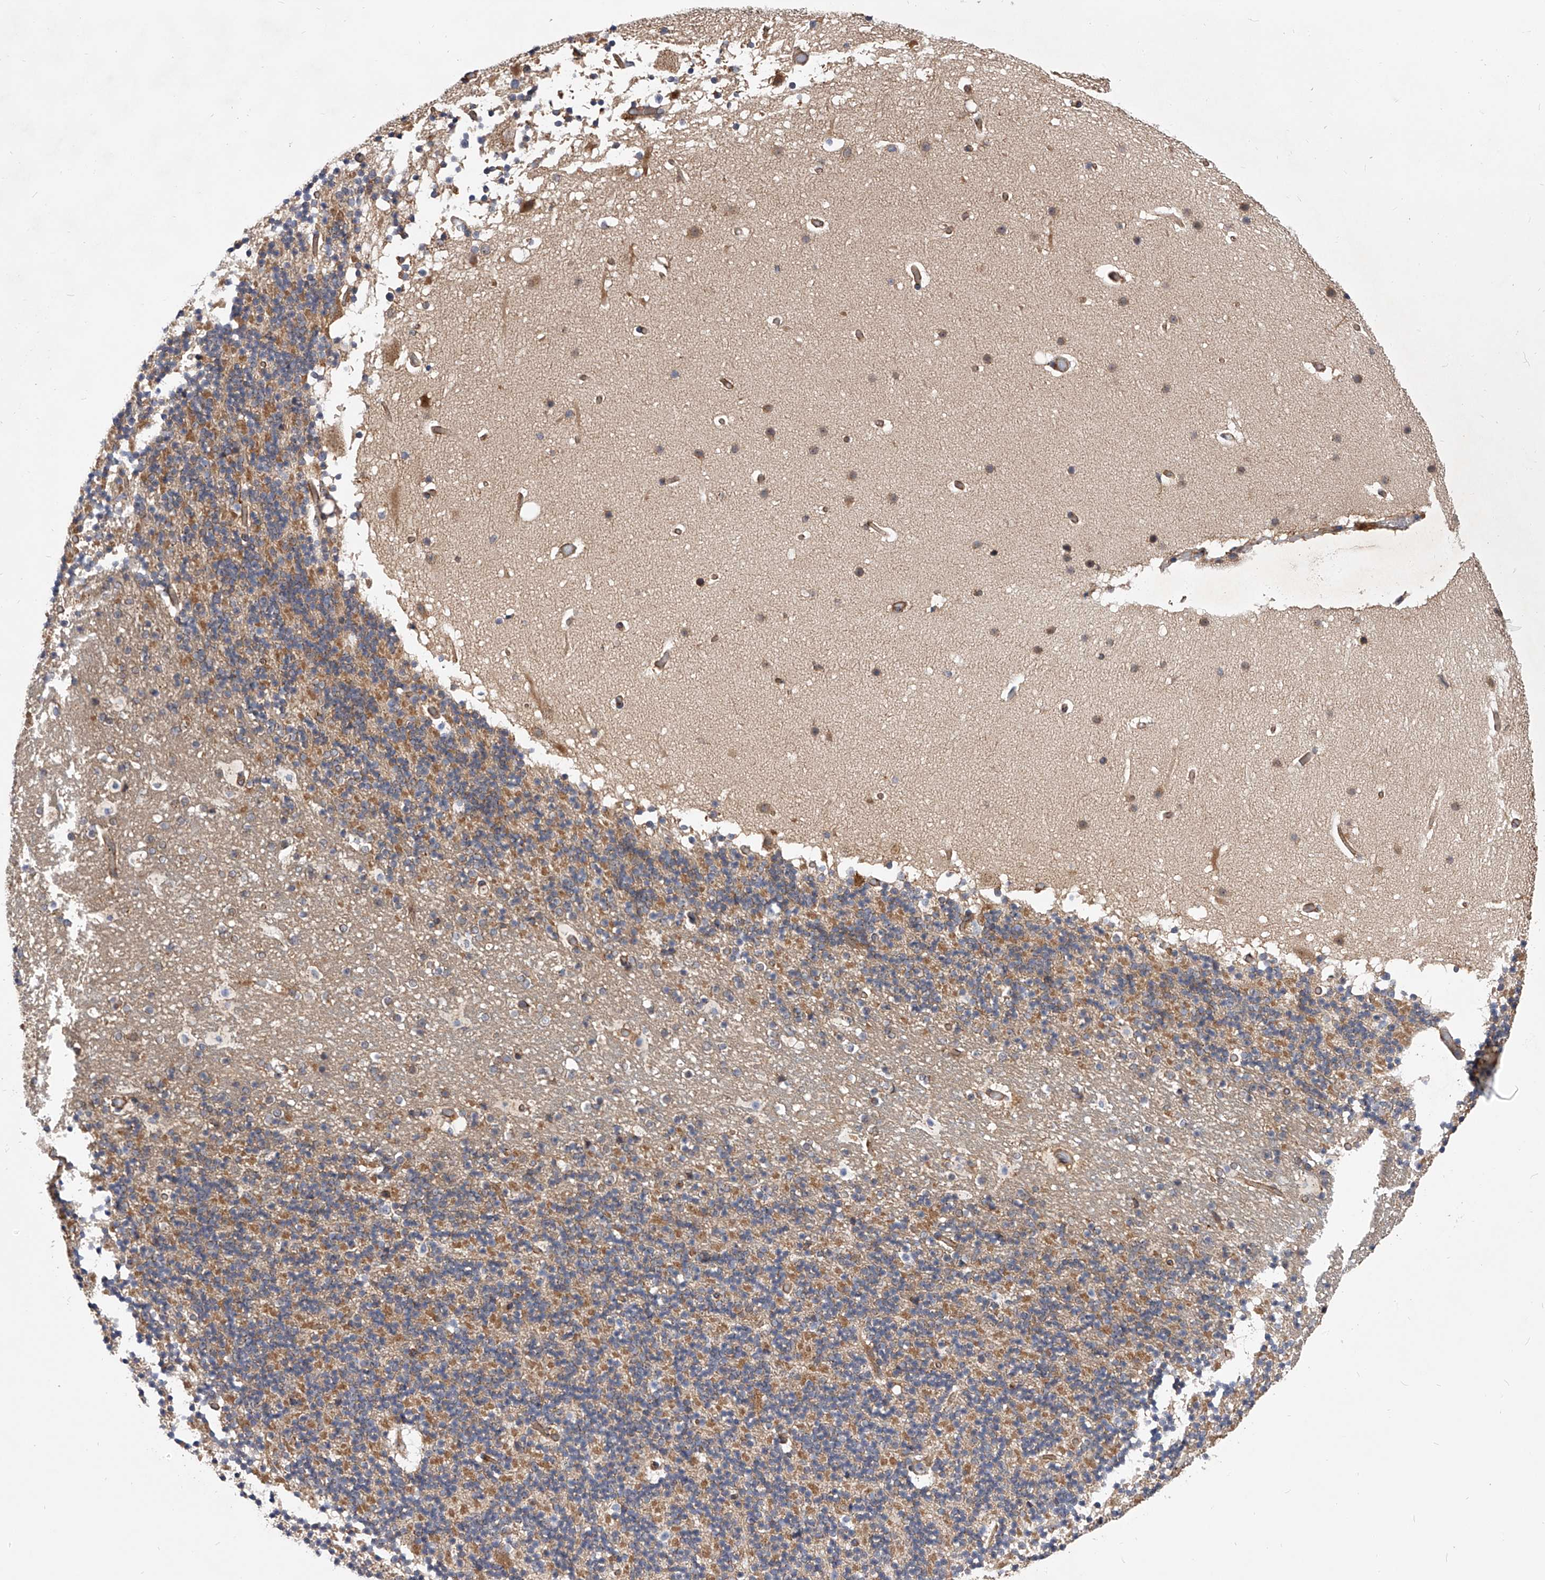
{"staining": {"intensity": "moderate", "quantity": "25%-75%", "location": "cytoplasmic/membranous"}, "tissue": "cerebellum", "cell_type": "Cells in granular layer", "image_type": "normal", "snomed": [{"axis": "morphology", "description": "Normal tissue, NOS"}, {"axis": "topography", "description": "Cerebellum"}], "caption": "Protein expression by IHC shows moderate cytoplasmic/membranous positivity in about 25%-75% of cells in granular layer in unremarkable cerebellum. (DAB IHC with brightfield microscopy, high magnification).", "gene": "CFAP410", "patient": {"sex": "male", "age": 57}}